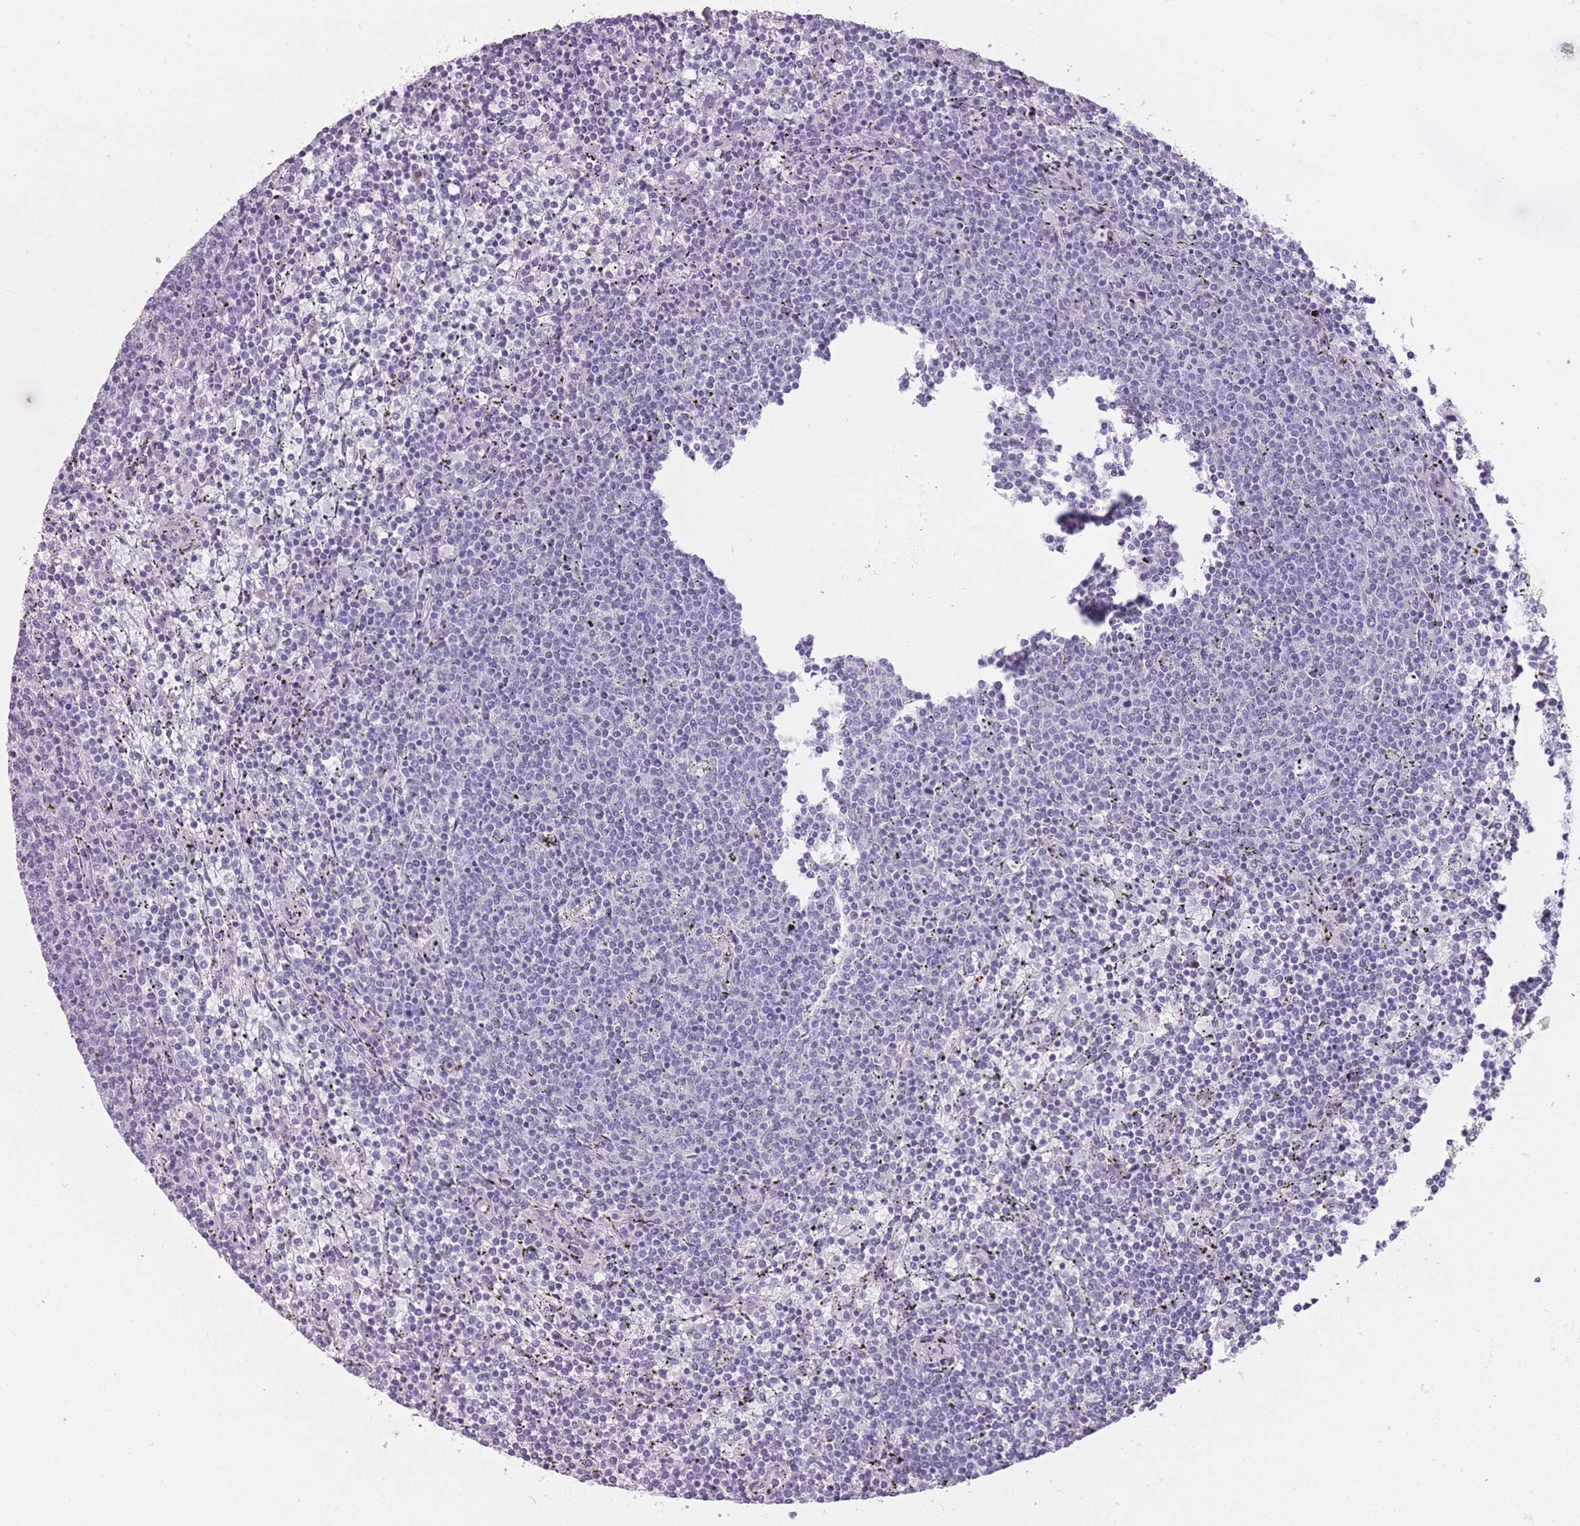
{"staining": {"intensity": "negative", "quantity": "none", "location": "none"}, "tissue": "lymphoma", "cell_type": "Tumor cells", "image_type": "cancer", "snomed": [{"axis": "morphology", "description": "Malignant lymphoma, non-Hodgkin's type, Low grade"}, {"axis": "topography", "description": "Spleen"}], "caption": "Low-grade malignant lymphoma, non-Hodgkin's type was stained to show a protein in brown. There is no significant expression in tumor cells.", "gene": "GOLGA6D", "patient": {"sex": "female", "age": 50}}